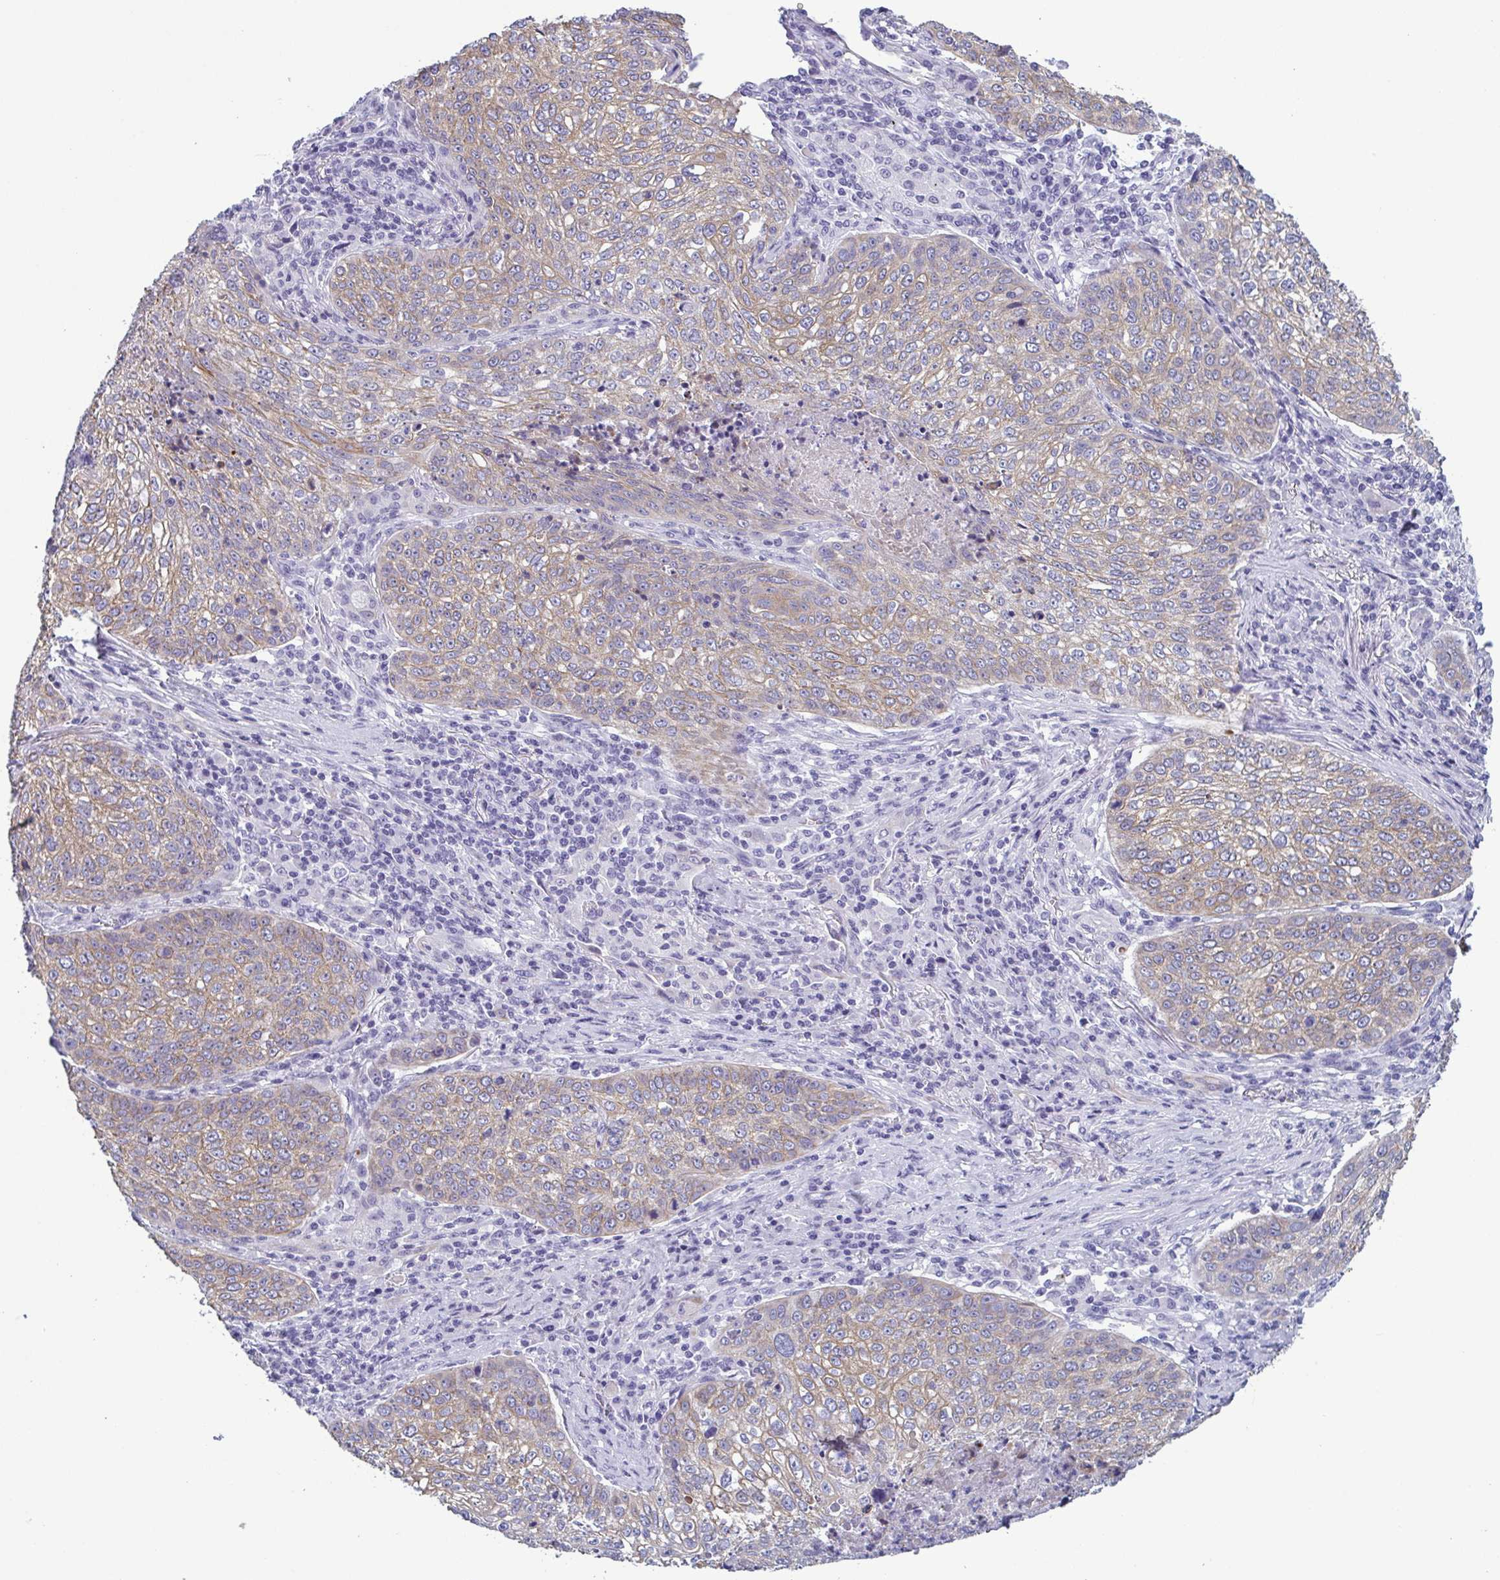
{"staining": {"intensity": "weak", "quantity": ">75%", "location": "cytoplasmic/membranous"}, "tissue": "lung cancer", "cell_type": "Tumor cells", "image_type": "cancer", "snomed": [{"axis": "morphology", "description": "Squamous cell carcinoma, NOS"}, {"axis": "topography", "description": "Lung"}], "caption": "This is a micrograph of IHC staining of squamous cell carcinoma (lung), which shows weak expression in the cytoplasmic/membranous of tumor cells.", "gene": "KRT10", "patient": {"sex": "male", "age": 63}}